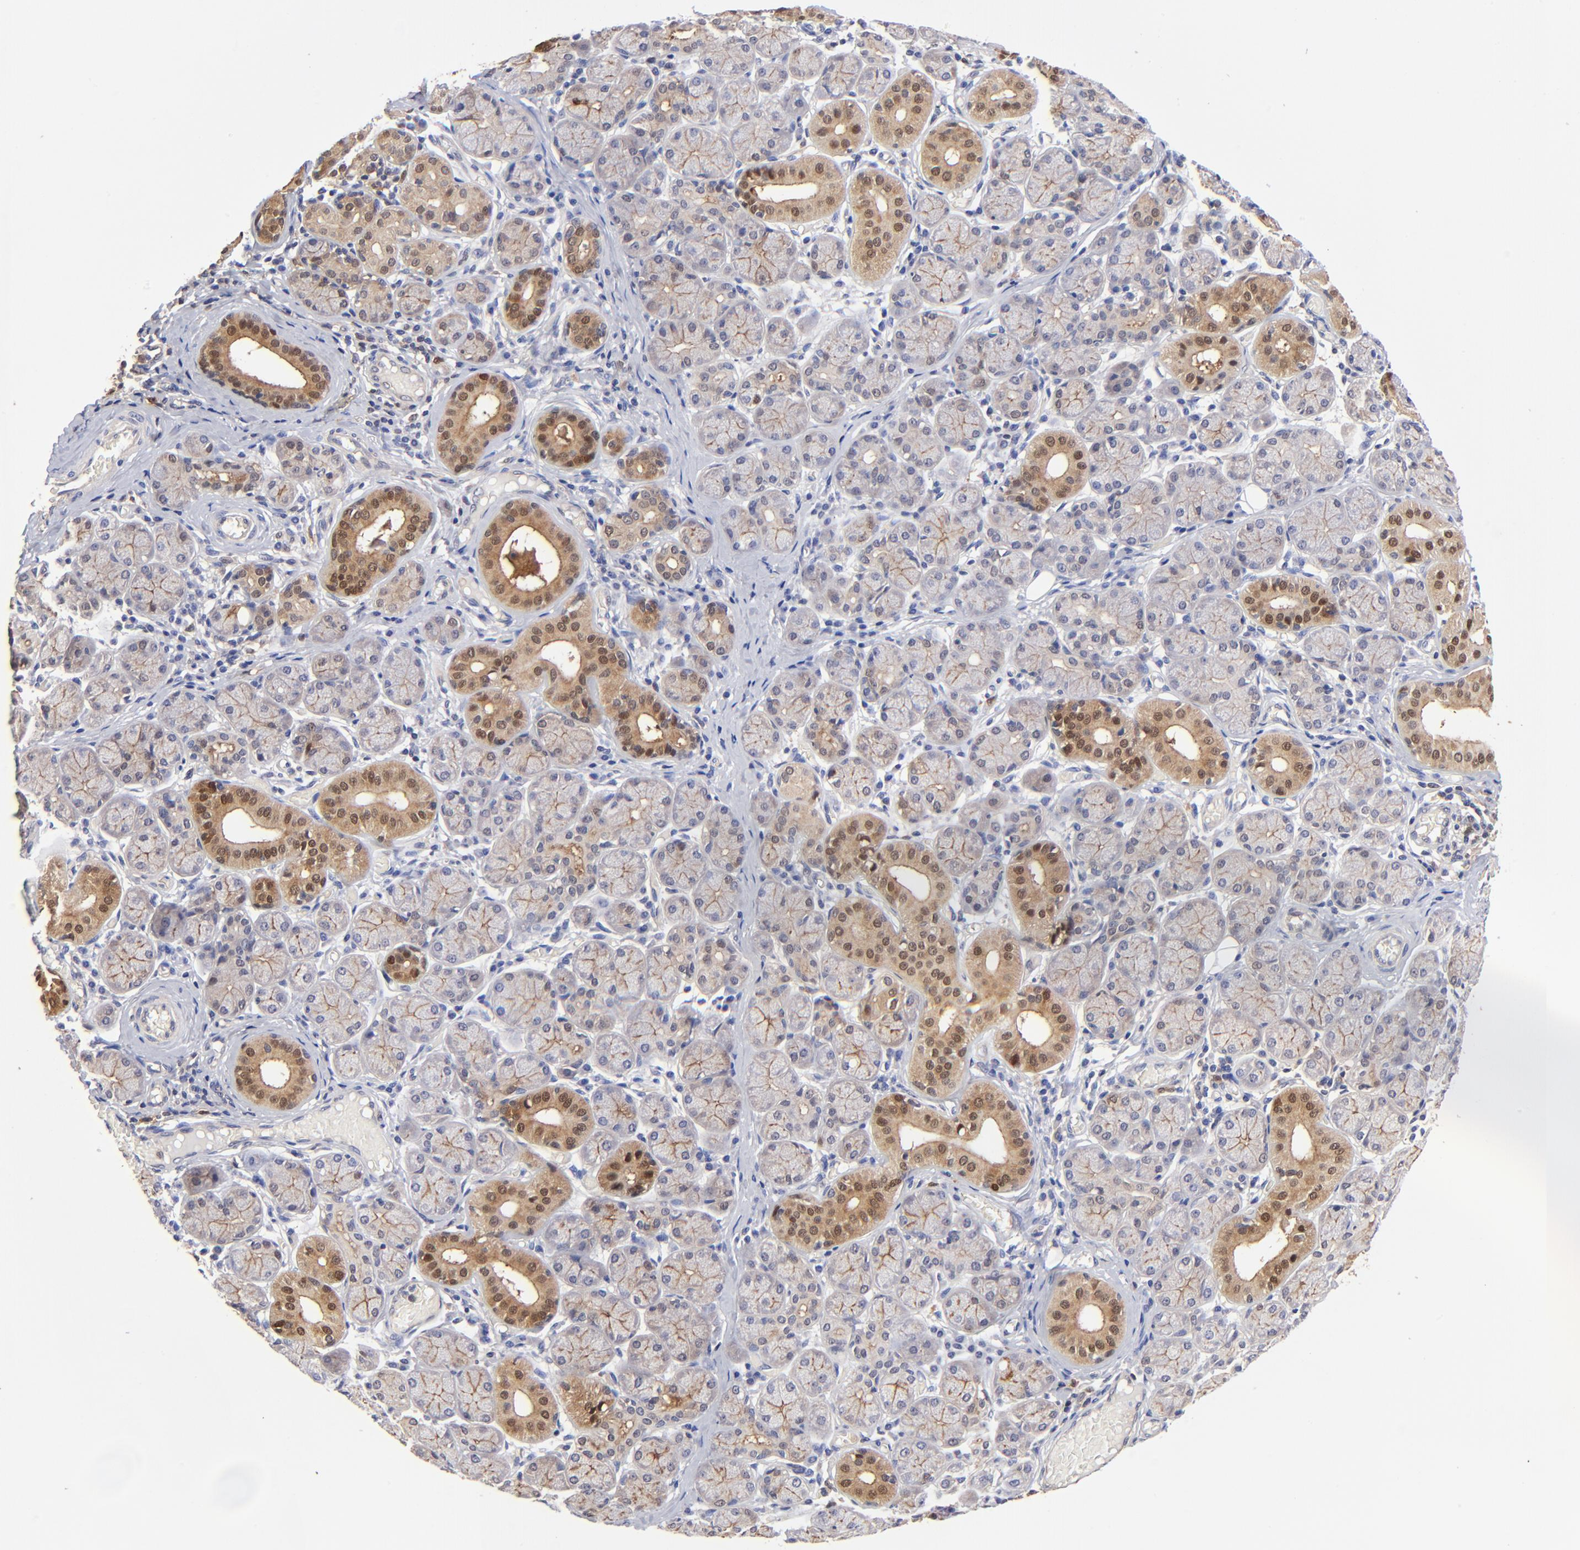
{"staining": {"intensity": "moderate", "quantity": "25%-75%", "location": "cytoplasmic/membranous,nuclear"}, "tissue": "salivary gland", "cell_type": "Glandular cells", "image_type": "normal", "snomed": [{"axis": "morphology", "description": "Normal tissue, NOS"}, {"axis": "topography", "description": "Salivary gland"}], "caption": "Brown immunohistochemical staining in normal salivary gland exhibits moderate cytoplasmic/membranous,nuclear positivity in approximately 25%-75% of glandular cells.", "gene": "DCTPP1", "patient": {"sex": "female", "age": 24}}